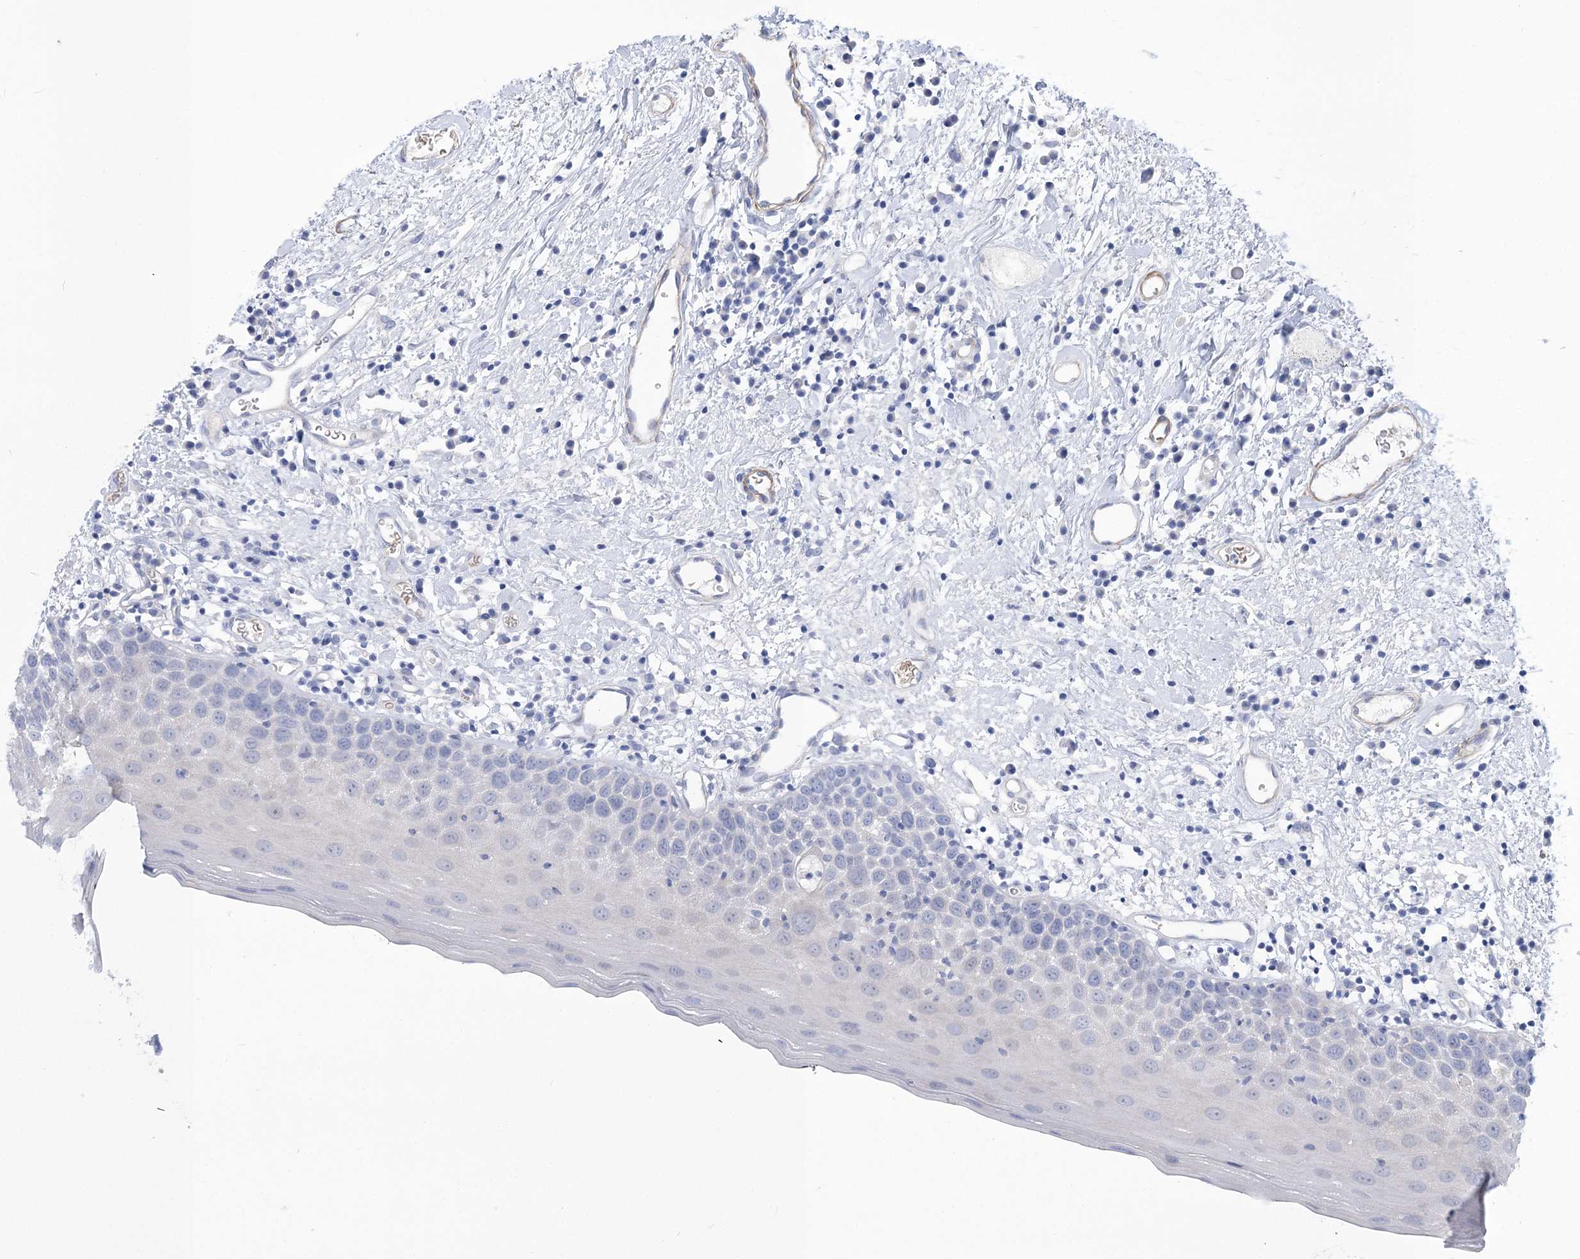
{"staining": {"intensity": "negative", "quantity": "none", "location": "none"}, "tissue": "oral mucosa", "cell_type": "Squamous epithelial cells", "image_type": "normal", "snomed": [{"axis": "morphology", "description": "Normal tissue, NOS"}, {"axis": "topography", "description": "Oral tissue"}], "caption": "Oral mucosa stained for a protein using IHC reveals no expression squamous epithelial cells.", "gene": "WDR74", "patient": {"sex": "male", "age": 74}}